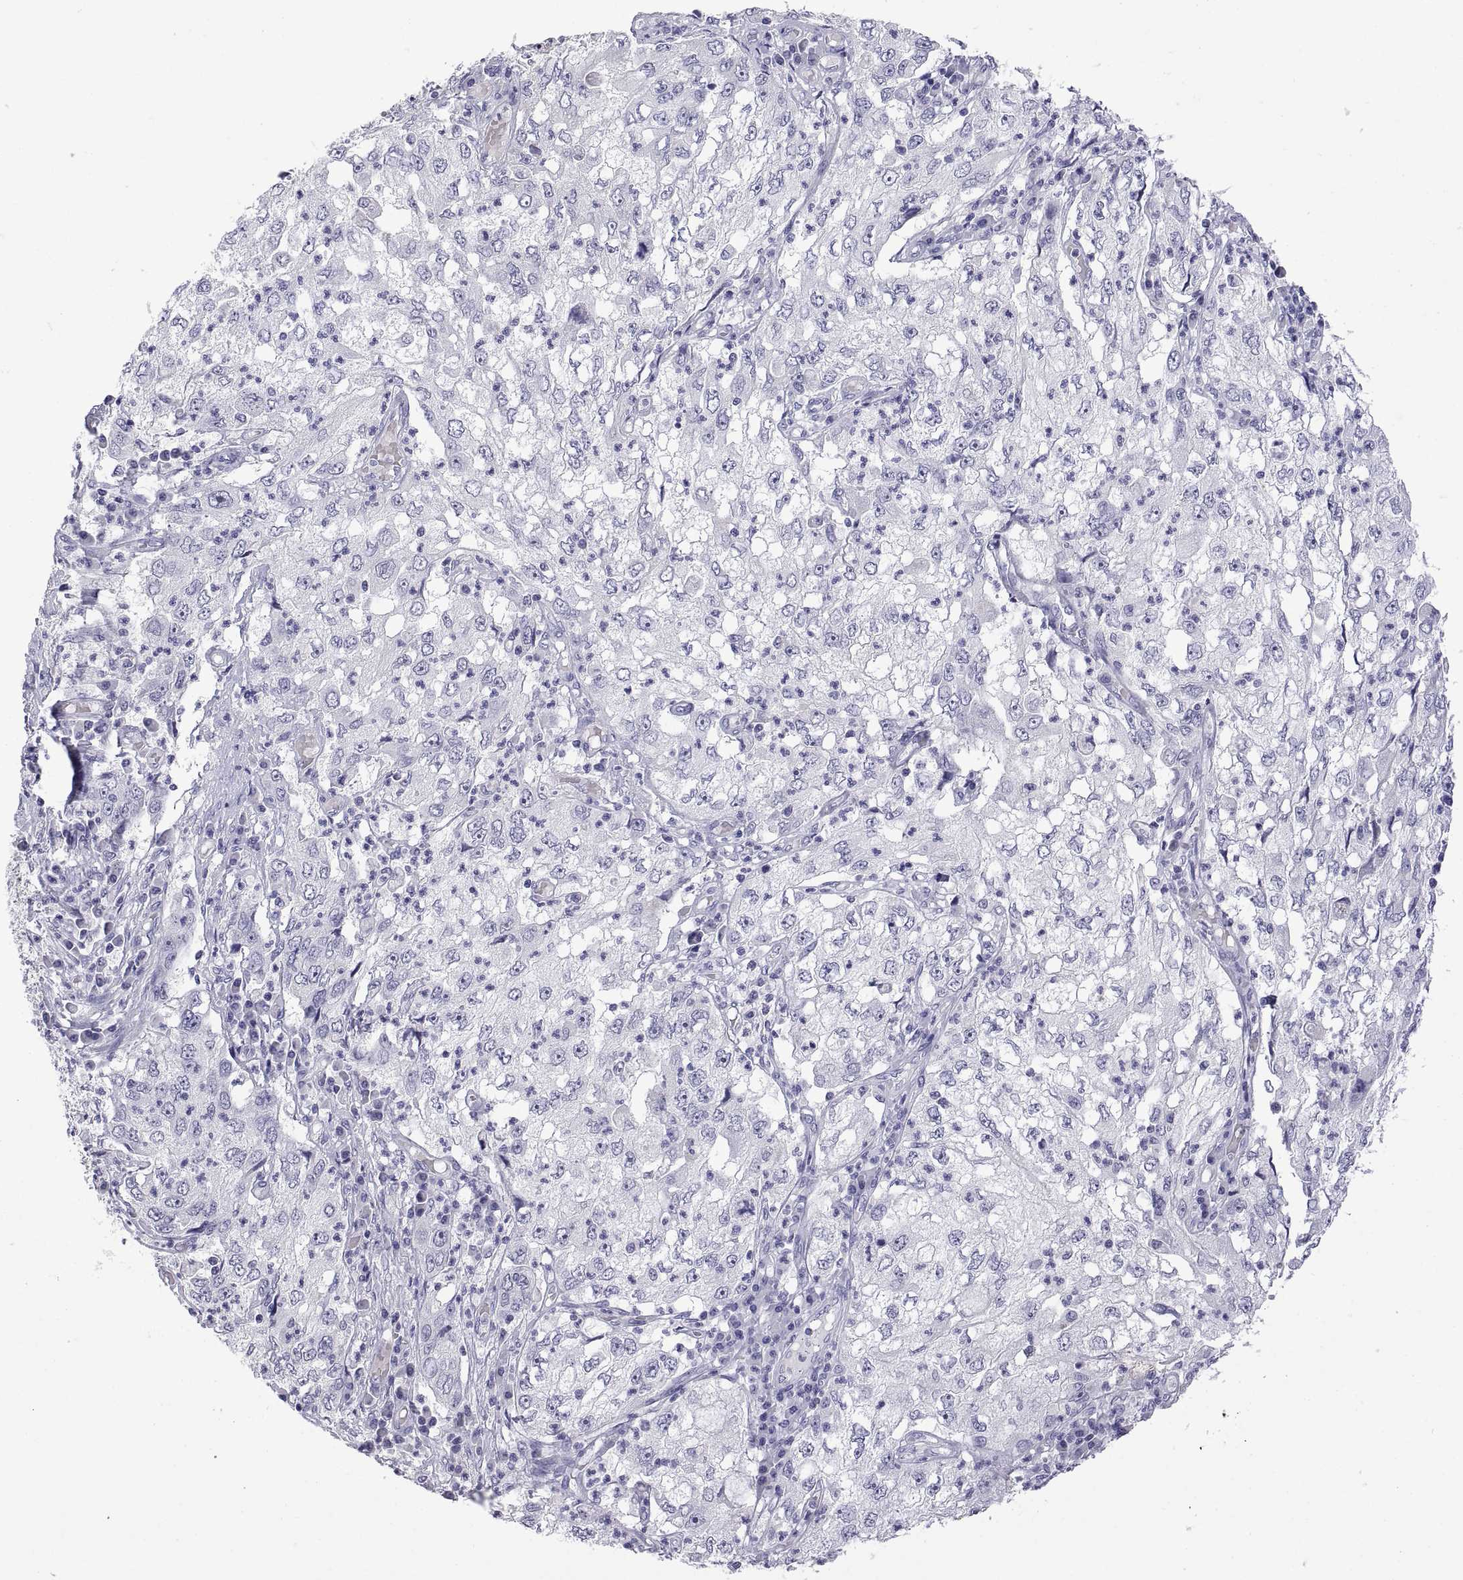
{"staining": {"intensity": "negative", "quantity": "none", "location": "none"}, "tissue": "cervical cancer", "cell_type": "Tumor cells", "image_type": "cancer", "snomed": [{"axis": "morphology", "description": "Squamous cell carcinoma, NOS"}, {"axis": "topography", "description": "Cervix"}], "caption": "Tumor cells are negative for protein expression in human squamous cell carcinoma (cervical).", "gene": "VSX2", "patient": {"sex": "female", "age": 36}}